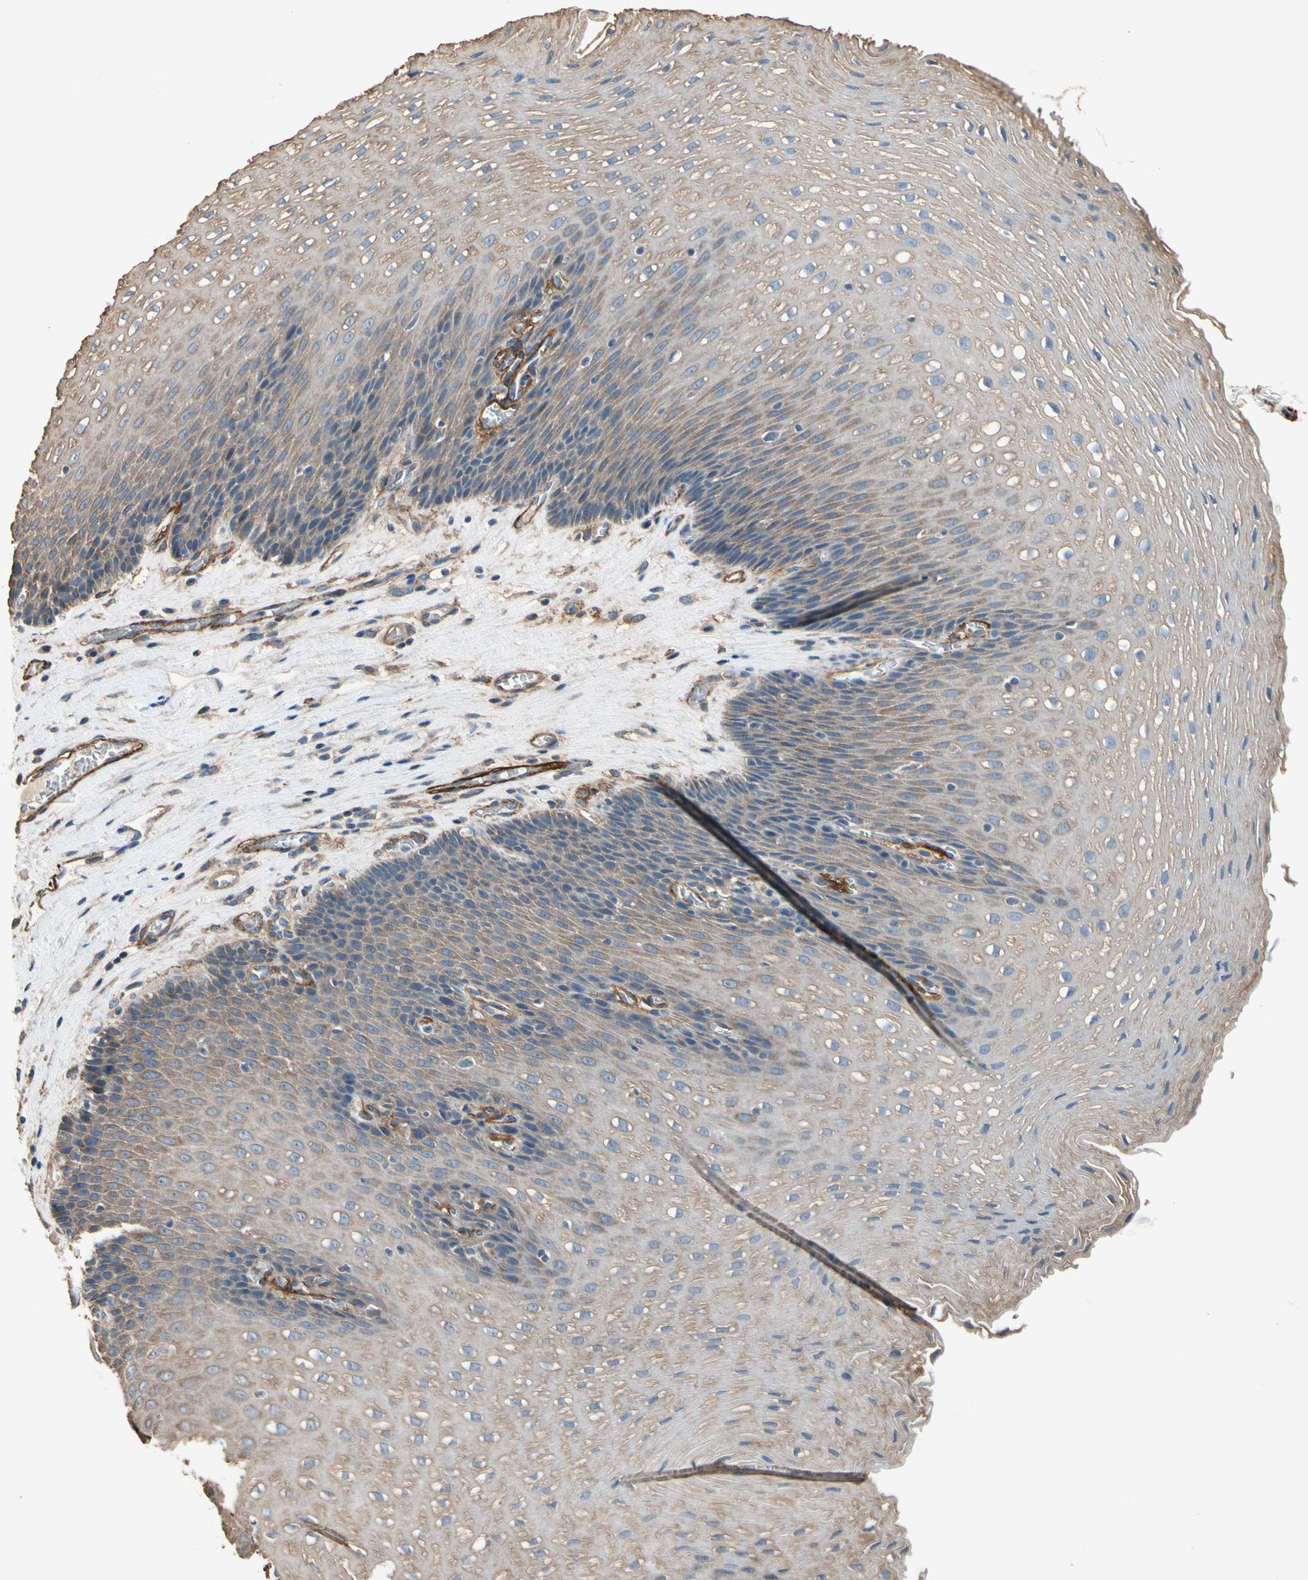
{"staining": {"intensity": "moderate", "quantity": "<25%", "location": "cytoplasmic/membranous"}, "tissue": "esophagus", "cell_type": "Squamous epithelial cells", "image_type": "normal", "snomed": [{"axis": "morphology", "description": "Normal tissue, NOS"}, {"axis": "topography", "description": "Esophagus"}], "caption": "Immunohistochemical staining of benign esophagus shows low levels of moderate cytoplasmic/membranous positivity in approximately <25% of squamous epithelial cells.", "gene": "SUSD2", "patient": {"sex": "male", "age": 48}}